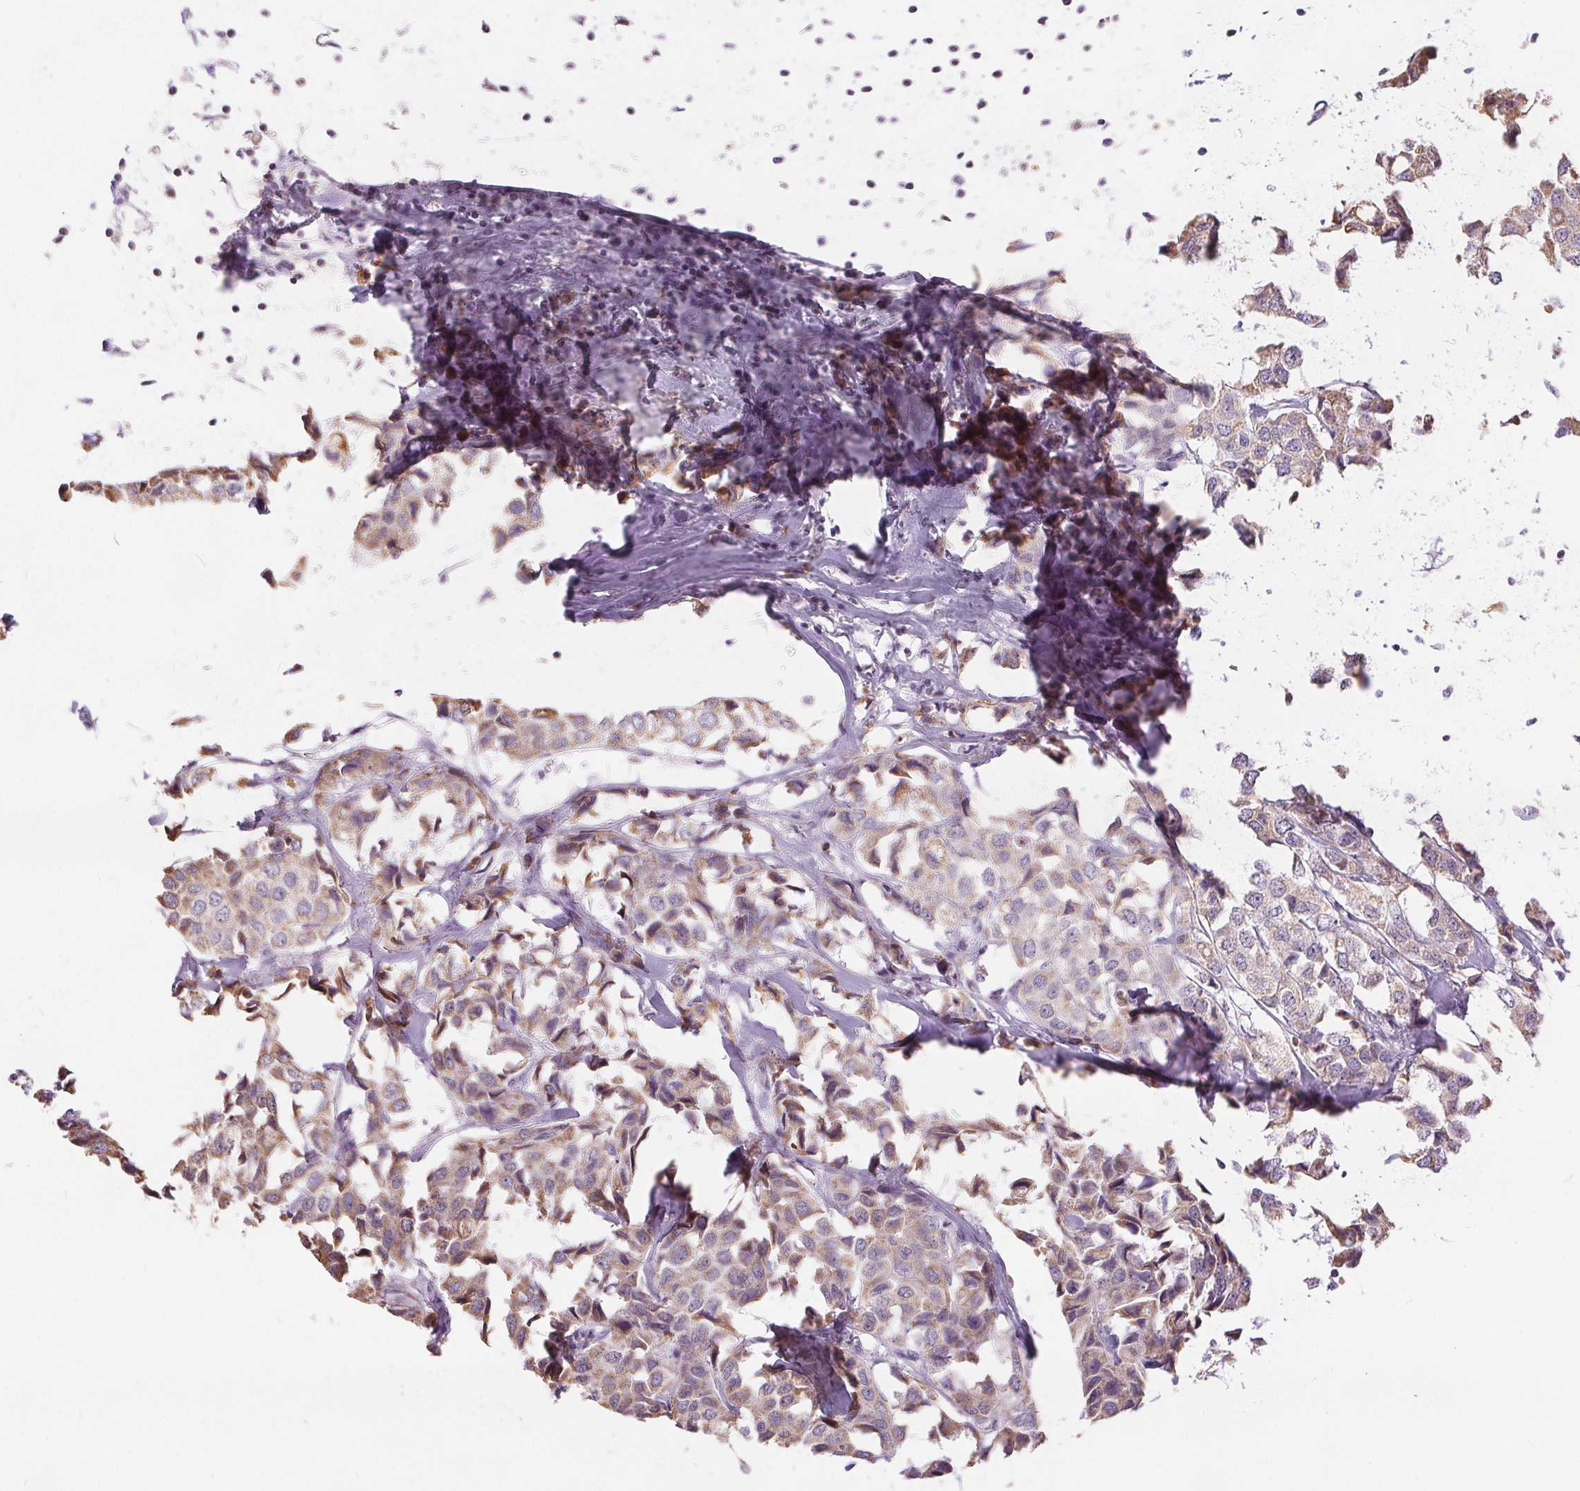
{"staining": {"intensity": "weak", "quantity": "25%-75%", "location": "cytoplasmic/membranous"}, "tissue": "breast cancer", "cell_type": "Tumor cells", "image_type": "cancer", "snomed": [{"axis": "morphology", "description": "Duct carcinoma"}, {"axis": "topography", "description": "Breast"}], "caption": "Immunohistochemical staining of human breast infiltrating ductal carcinoma reveals weak cytoplasmic/membranous protein staining in approximately 25%-75% of tumor cells.", "gene": "POU2F2", "patient": {"sex": "female", "age": 80}}